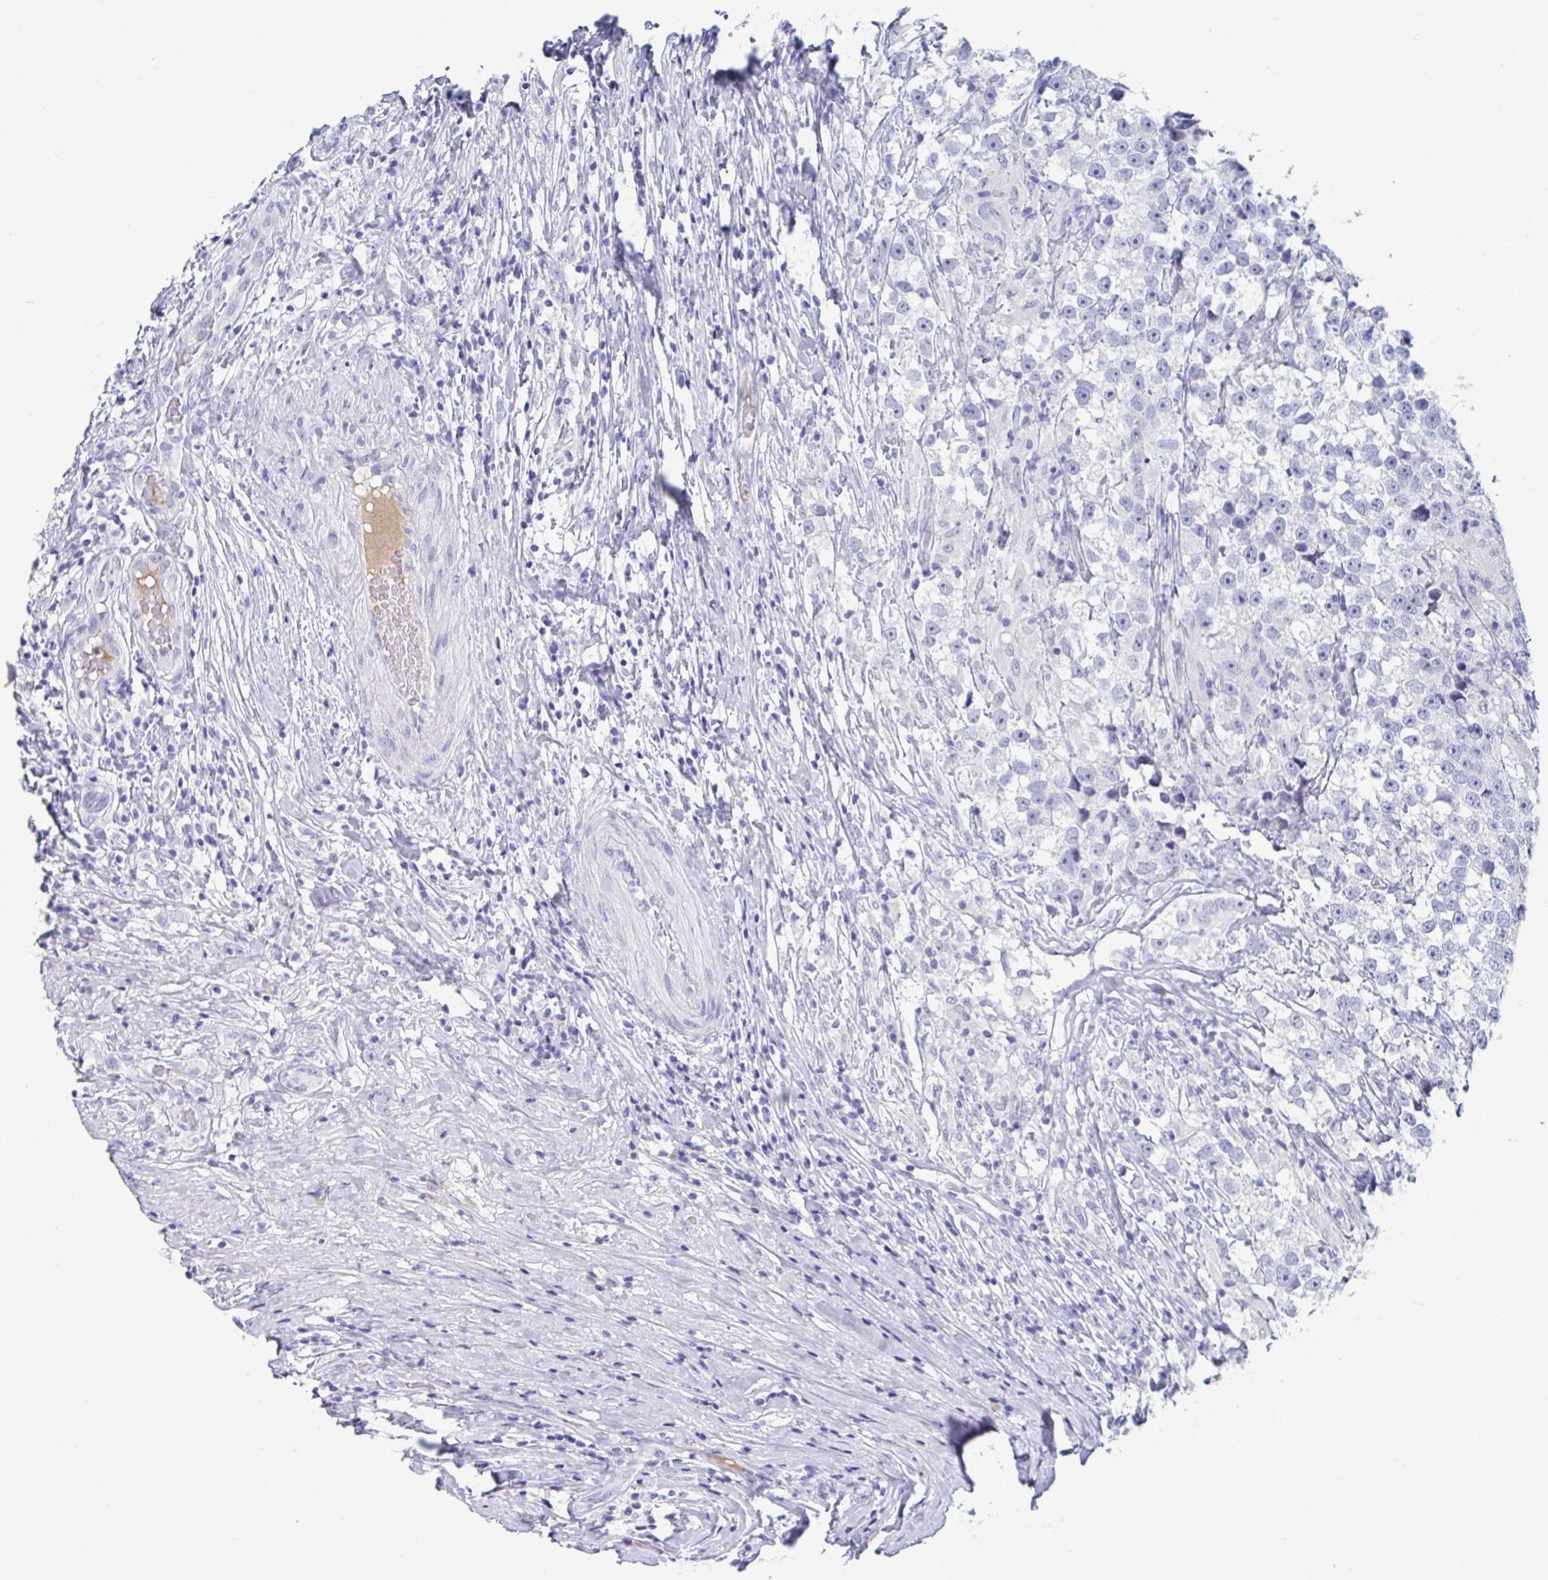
{"staining": {"intensity": "negative", "quantity": "none", "location": "none"}, "tissue": "testis cancer", "cell_type": "Tumor cells", "image_type": "cancer", "snomed": [{"axis": "morphology", "description": "Seminoma, NOS"}, {"axis": "topography", "description": "Testis"}], "caption": "Immunohistochemical staining of human testis seminoma demonstrates no significant staining in tumor cells. Nuclei are stained in blue.", "gene": "ZNHIT2", "patient": {"sex": "male", "age": 46}}